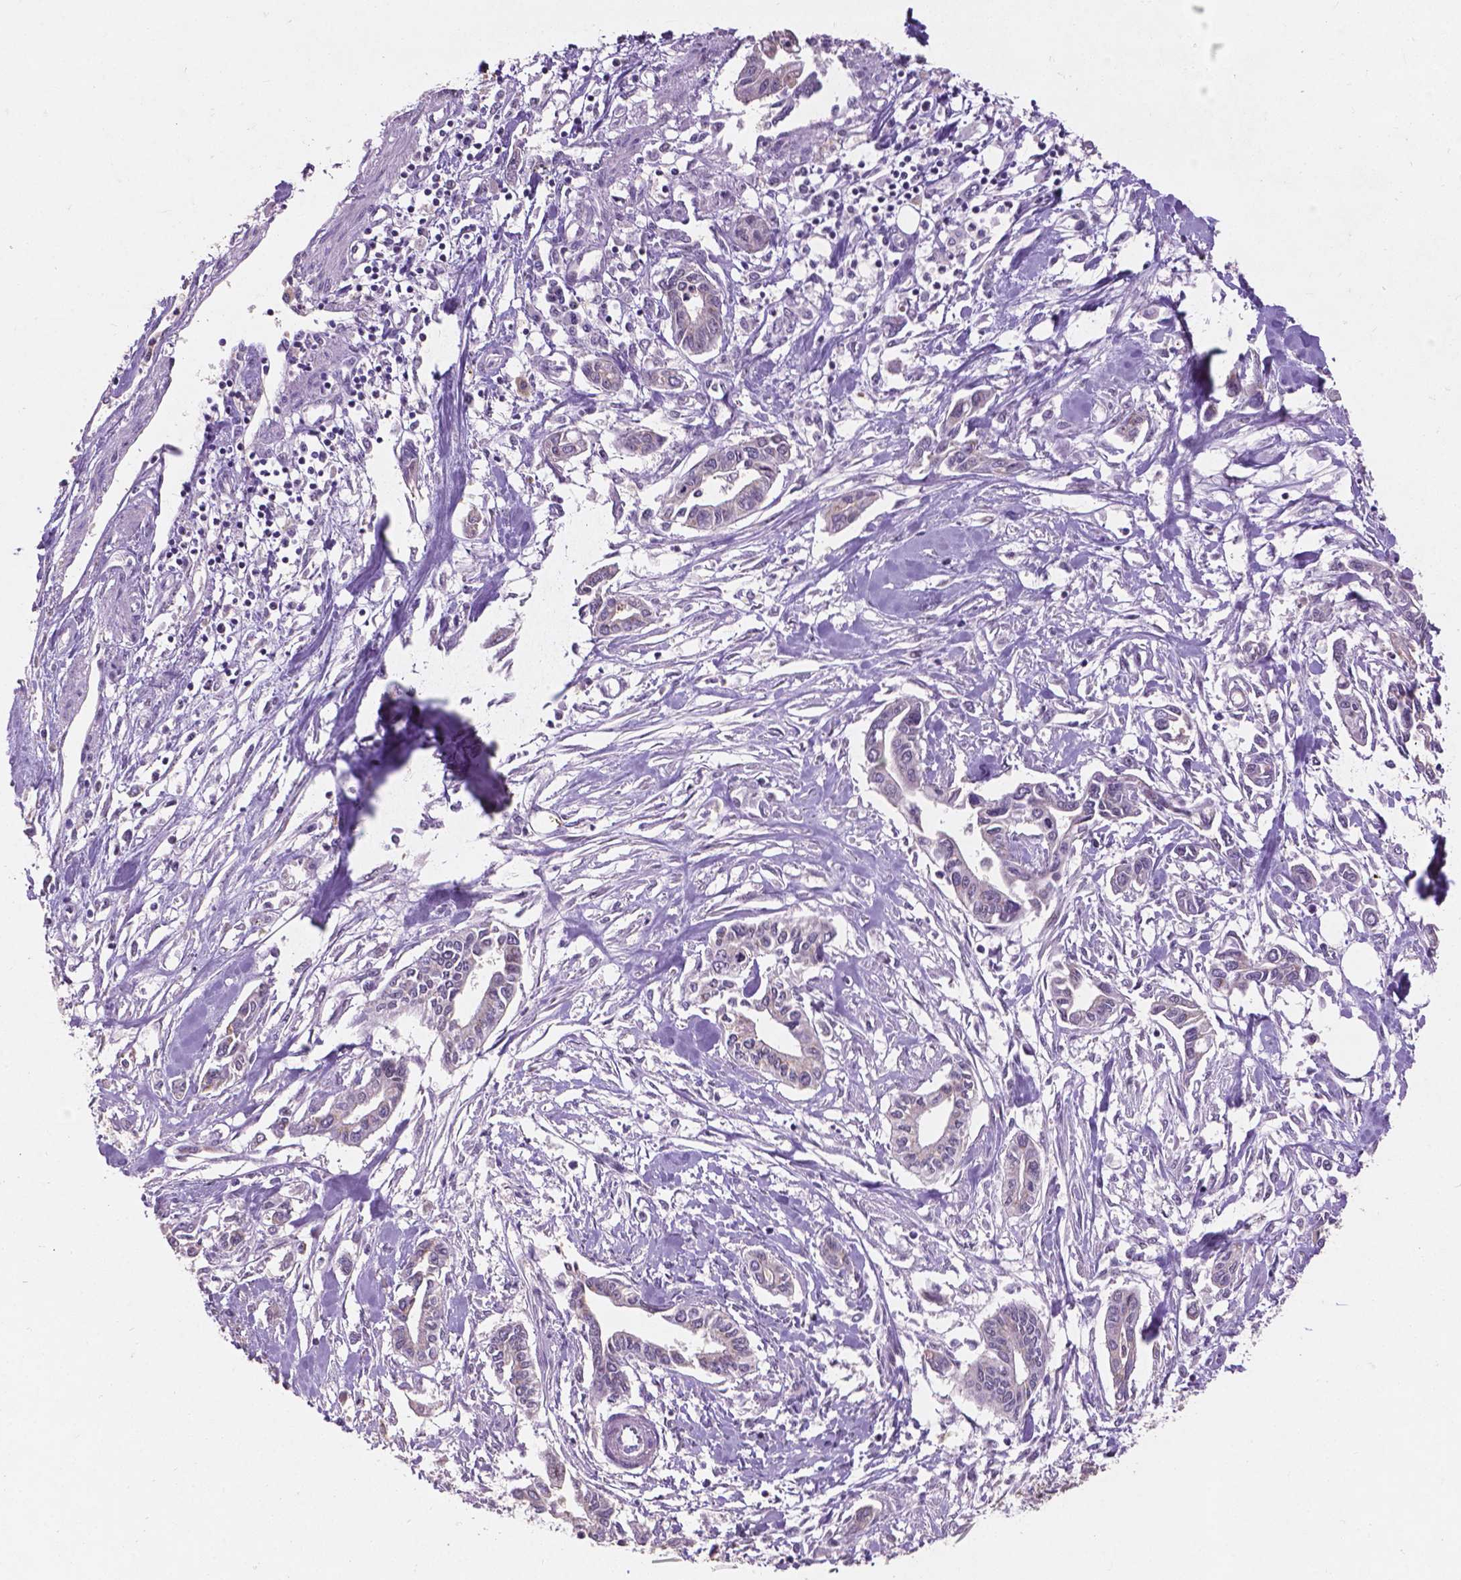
{"staining": {"intensity": "negative", "quantity": "none", "location": "none"}, "tissue": "pancreatic cancer", "cell_type": "Tumor cells", "image_type": "cancer", "snomed": [{"axis": "morphology", "description": "Adenocarcinoma, NOS"}, {"axis": "topography", "description": "Pancreas"}], "caption": "A high-resolution histopathology image shows immunohistochemistry (IHC) staining of pancreatic adenocarcinoma, which reveals no significant staining in tumor cells.", "gene": "COIL", "patient": {"sex": "male", "age": 60}}